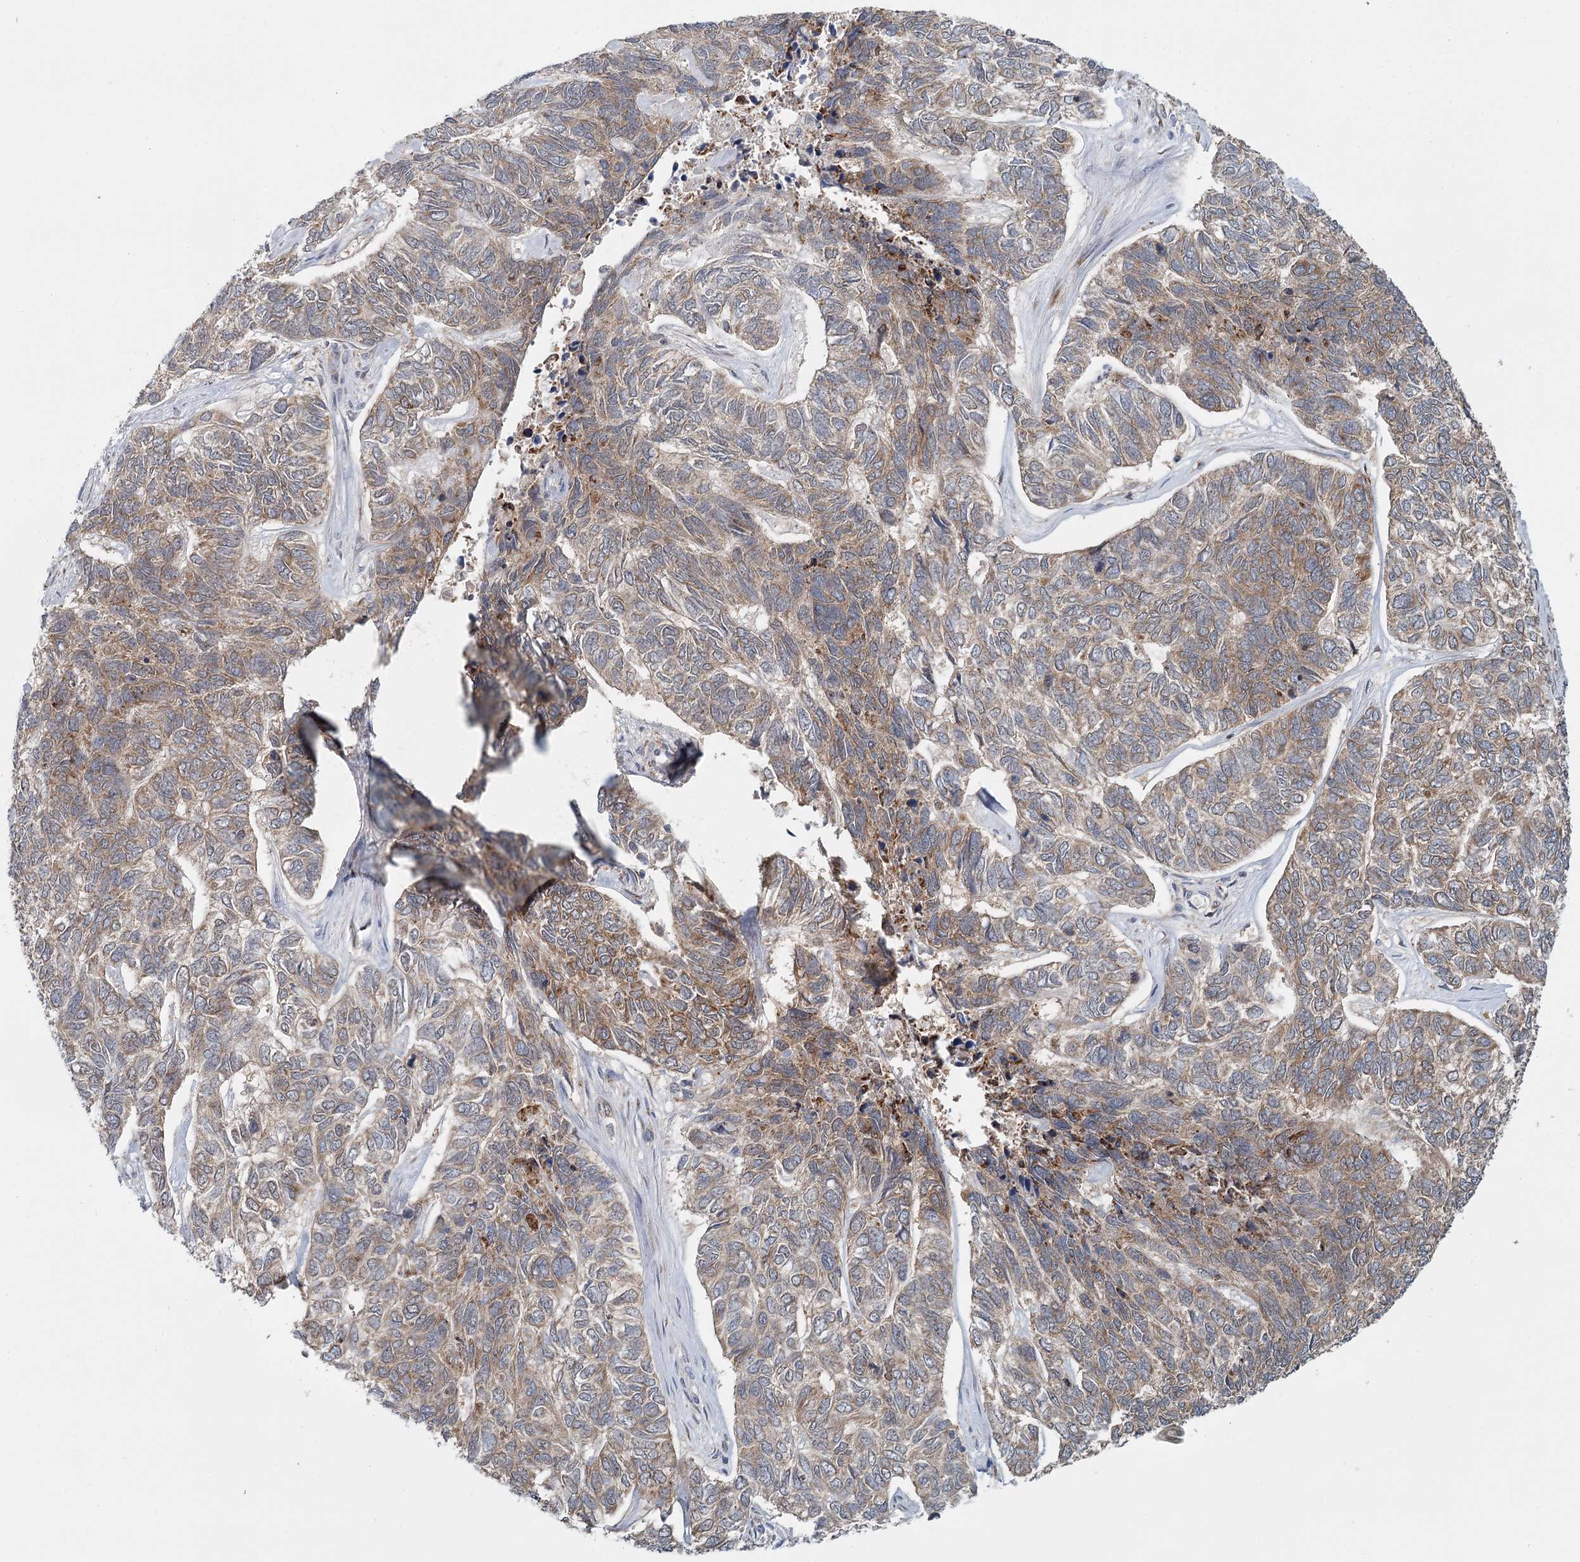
{"staining": {"intensity": "moderate", "quantity": ">75%", "location": "cytoplasmic/membranous"}, "tissue": "skin cancer", "cell_type": "Tumor cells", "image_type": "cancer", "snomed": [{"axis": "morphology", "description": "Basal cell carcinoma"}, {"axis": "topography", "description": "Skin"}], "caption": "Skin cancer (basal cell carcinoma) stained with IHC demonstrates moderate cytoplasmic/membranous staining in about >75% of tumor cells.", "gene": "ADK", "patient": {"sex": "female", "age": 65}}